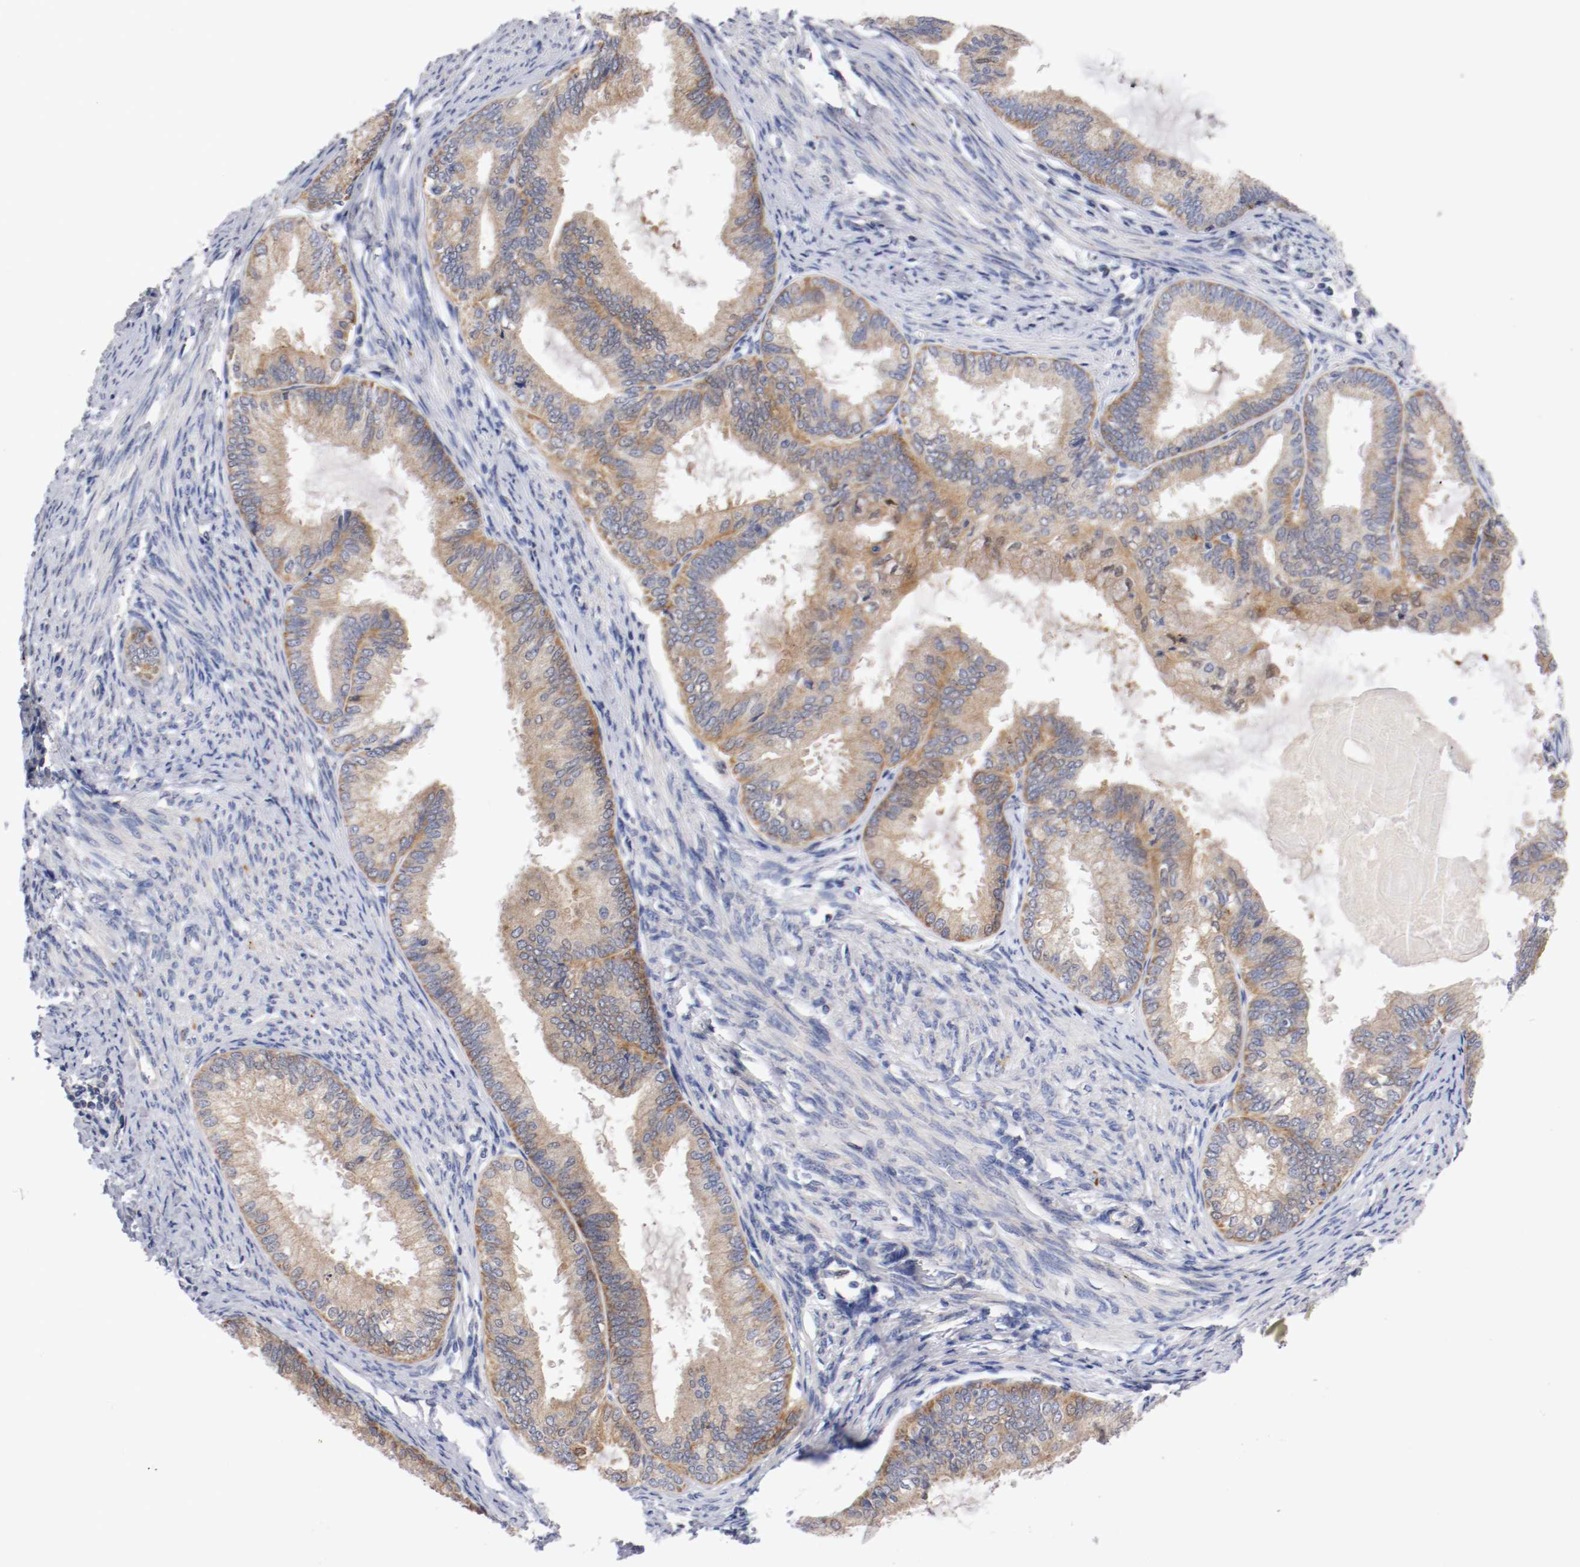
{"staining": {"intensity": "moderate", "quantity": "25%-75%", "location": "cytoplasmic/membranous"}, "tissue": "endometrial cancer", "cell_type": "Tumor cells", "image_type": "cancer", "snomed": [{"axis": "morphology", "description": "Adenocarcinoma, NOS"}, {"axis": "topography", "description": "Endometrium"}], "caption": "Approximately 25%-75% of tumor cells in human adenocarcinoma (endometrial) show moderate cytoplasmic/membranous protein positivity as visualized by brown immunohistochemical staining.", "gene": "PCSK6", "patient": {"sex": "female", "age": 86}}